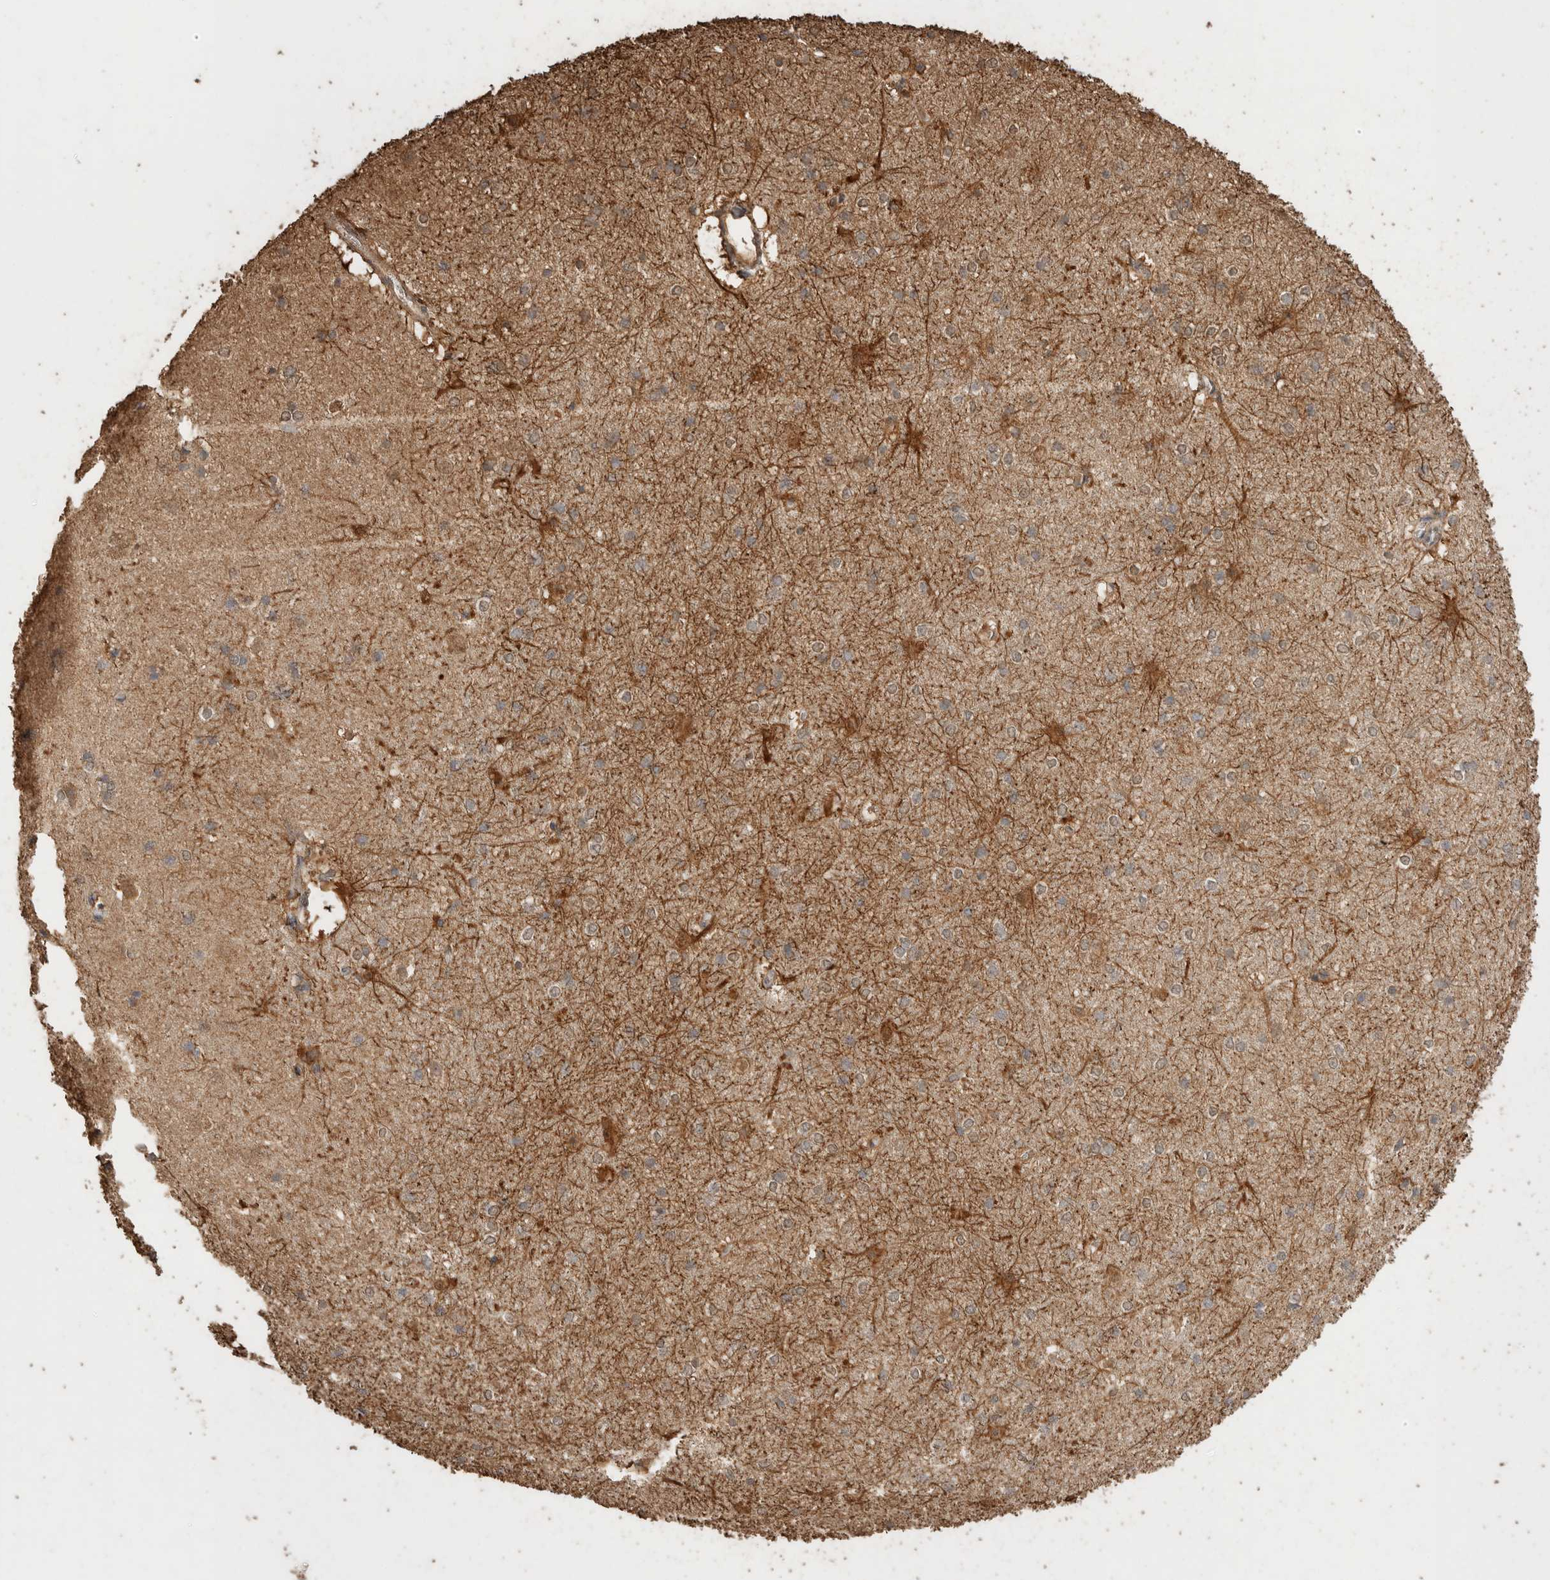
{"staining": {"intensity": "moderate", "quantity": "25%-75%", "location": "cytoplasmic/membranous"}, "tissue": "caudate", "cell_type": "Glial cells", "image_type": "normal", "snomed": [{"axis": "morphology", "description": "Normal tissue, NOS"}, {"axis": "topography", "description": "Lateral ventricle wall"}], "caption": "This image shows immunohistochemistry (IHC) staining of benign caudate, with medium moderate cytoplasmic/membranous staining in about 25%-75% of glial cells.", "gene": "CX3CL1", "patient": {"sex": "female", "age": 19}}